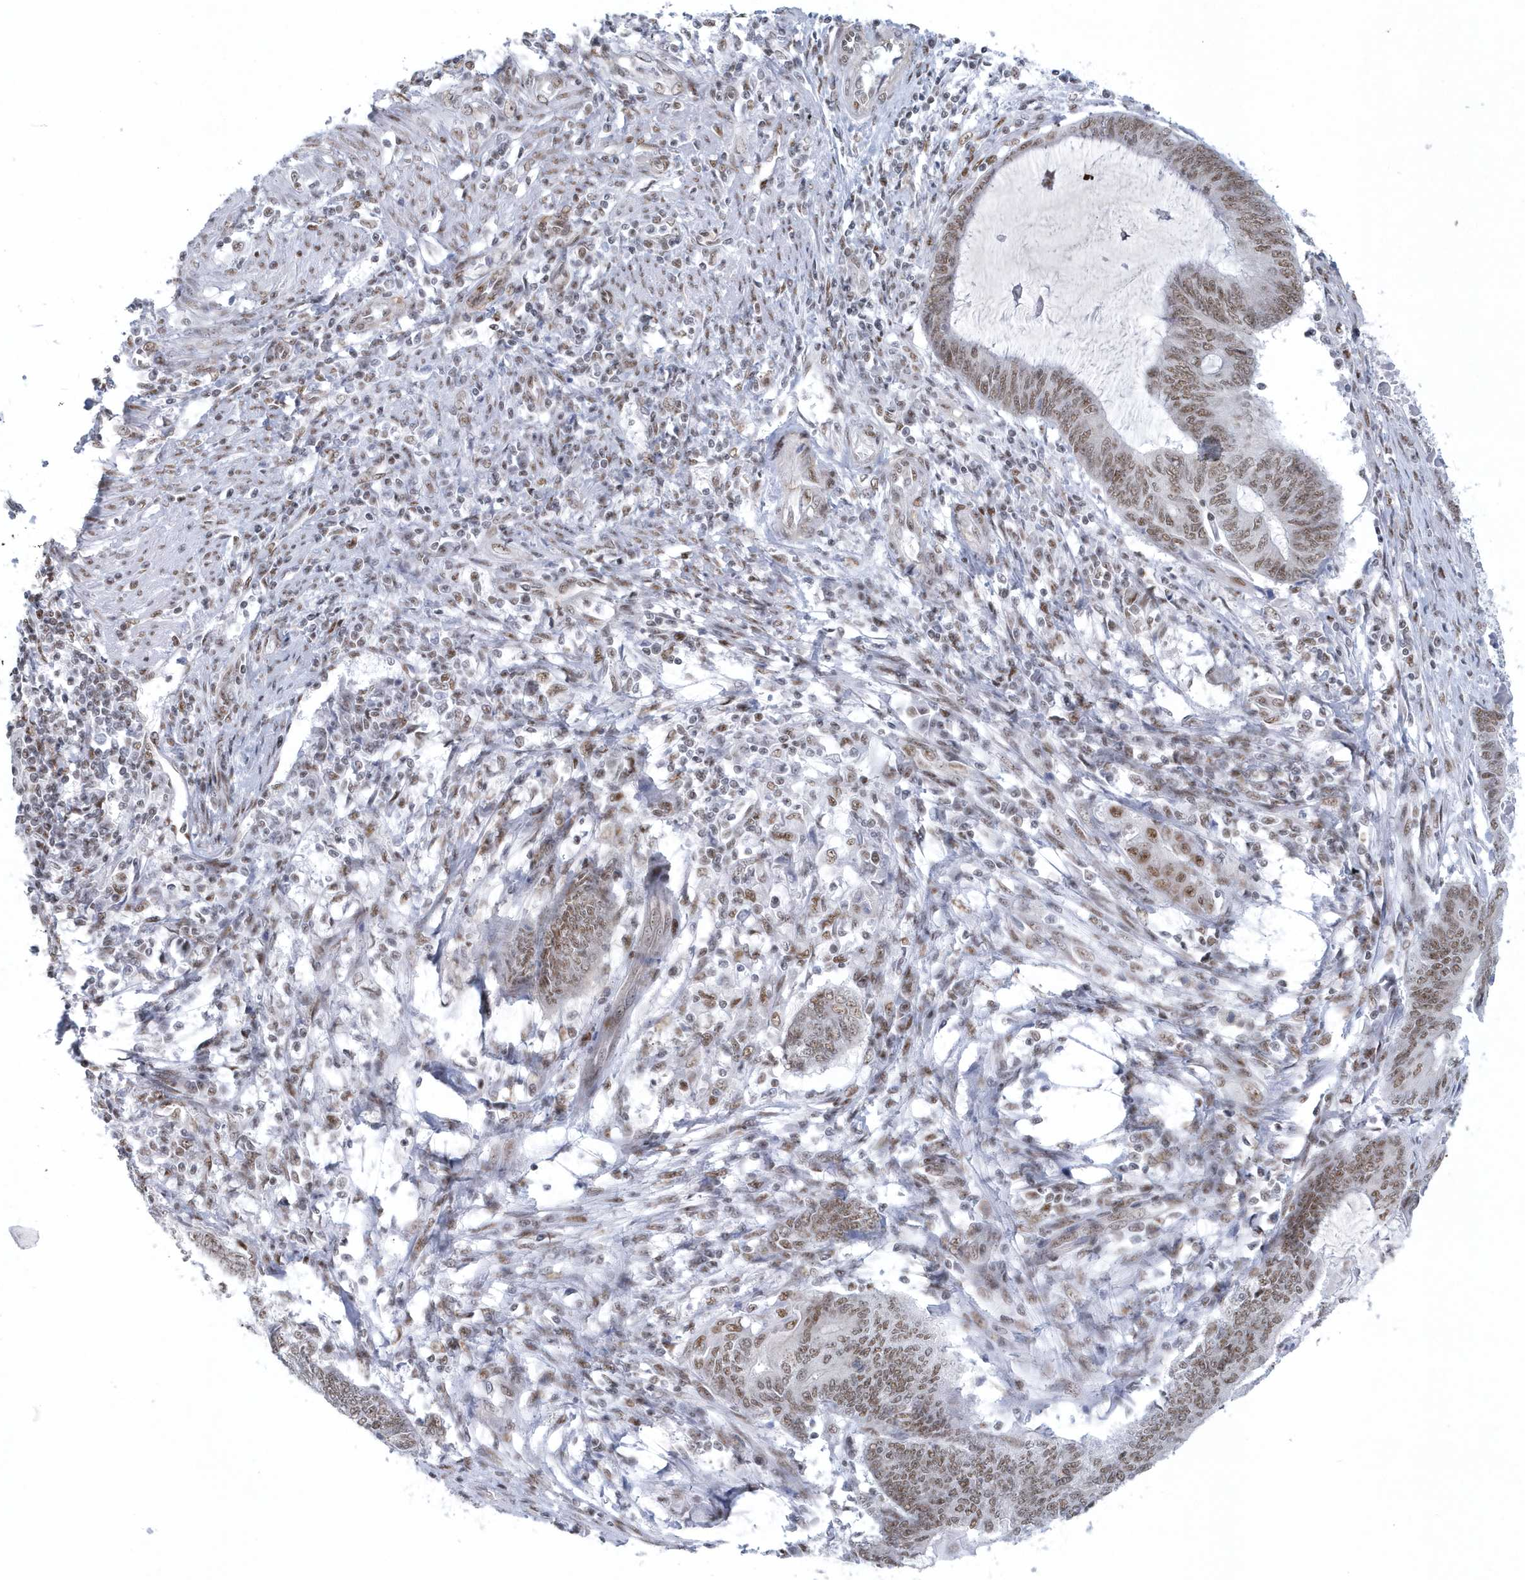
{"staining": {"intensity": "moderate", "quantity": "25%-75%", "location": "nuclear"}, "tissue": "endometrial cancer", "cell_type": "Tumor cells", "image_type": "cancer", "snomed": [{"axis": "morphology", "description": "Adenocarcinoma, NOS"}, {"axis": "topography", "description": "Uterus"}, {"axis": "topography", "description": "Endometrium"}], "caption": "Adenocarcinoma (endometrial) stained with DAB IHC demonstrates medium levels of moderate nuclear positivity in approximately 25%-75% of tumor cells. (DAB IHC, brown staining for protein, blue staining for nuclei).", "gene": "DCLRE1A", "patient": {"sex": "female", "age": 70}}